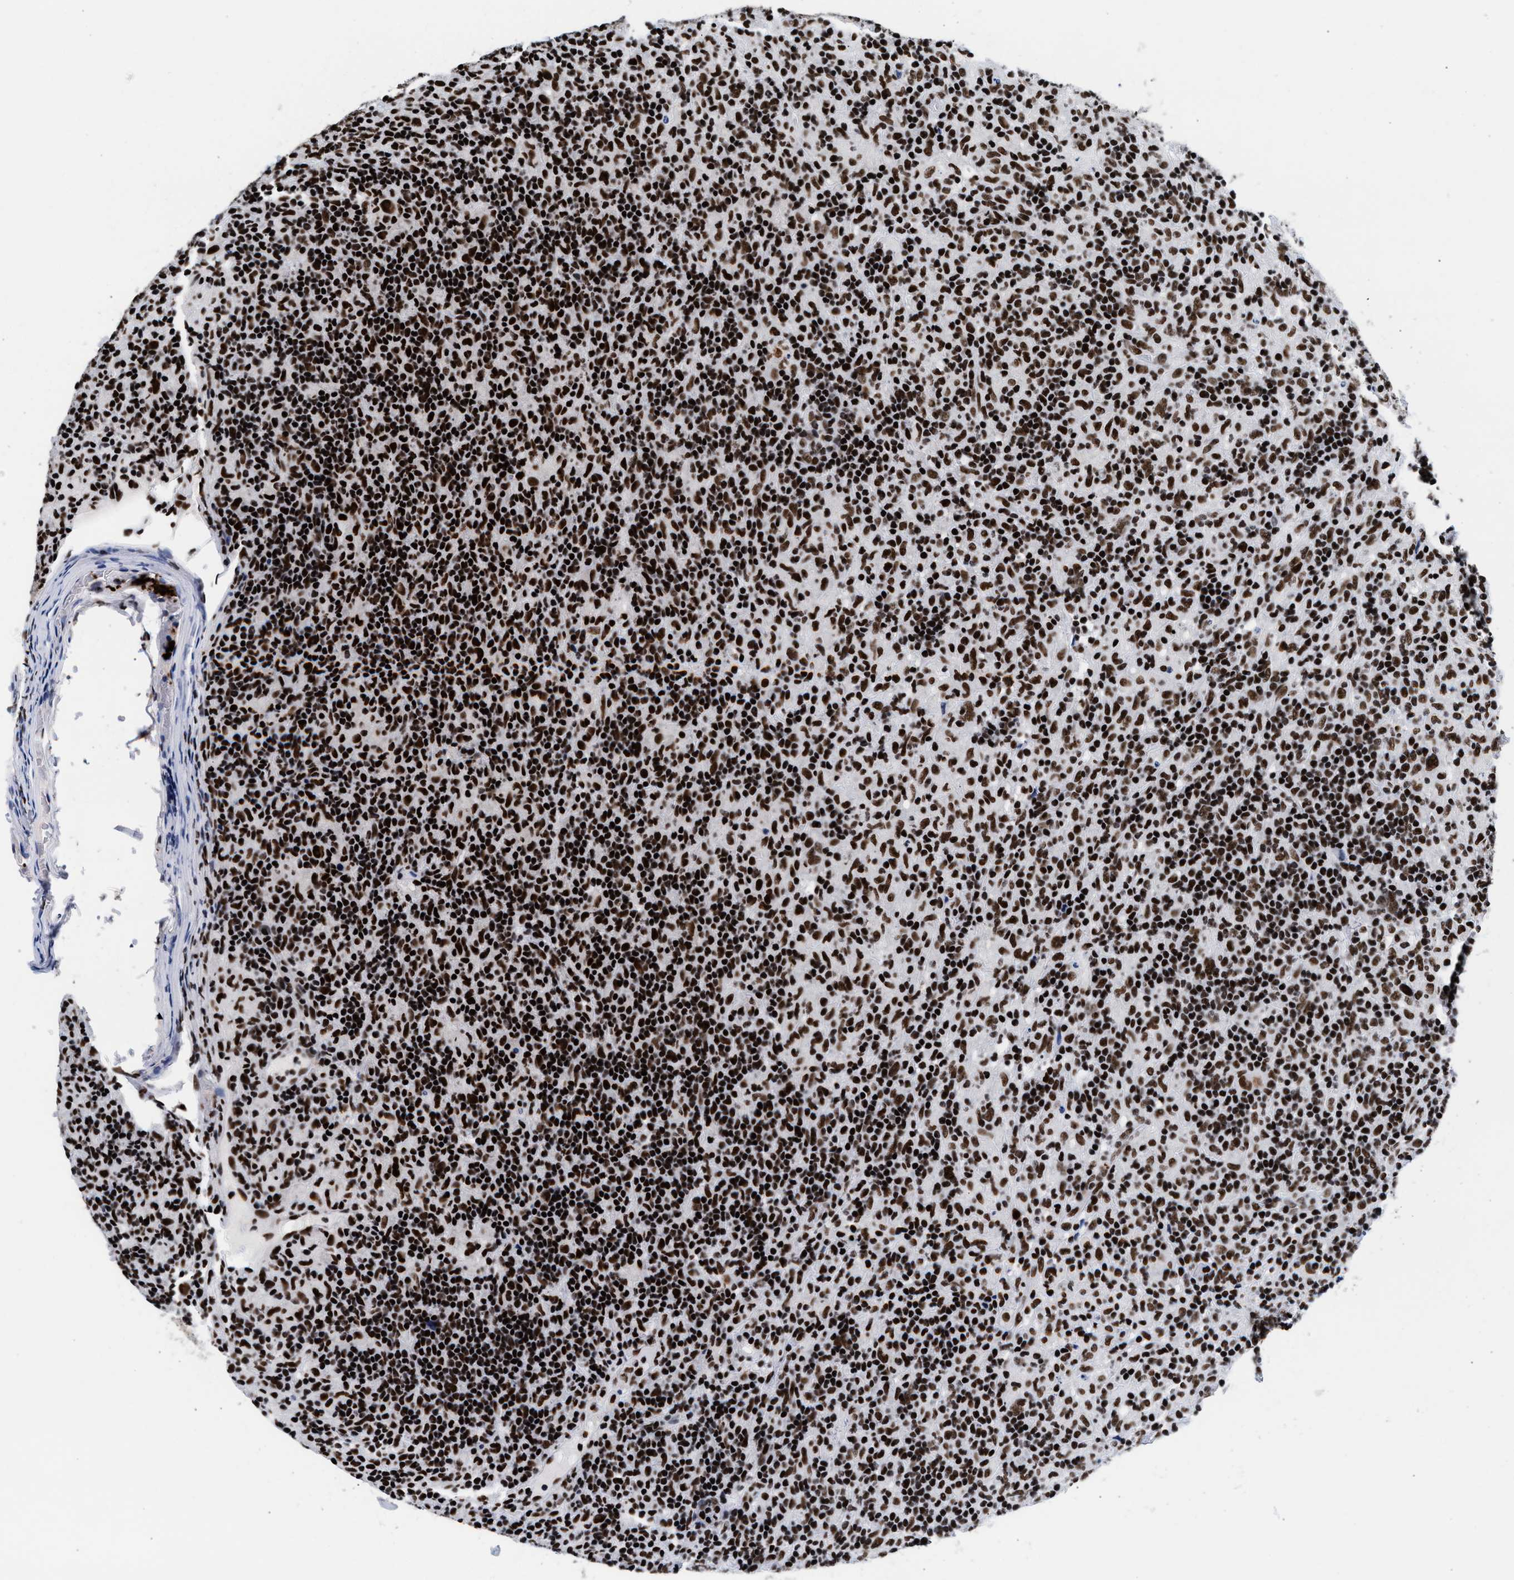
{"staining": {"intensity": "strong", "quantity": ">75%", "location": "nuclear"}, "tissue": "lymphoma", "cell_type": "Tumor cells", "image_type": "cancer", "snomed": [{"axis": "morphology", "description": "Hodgkin's disease, NOS"}, {"axis": "topography", "description": "Lymph node"}], "caption": "IHC histopathology image of neoplastic tissue: human lymphoma stained using IHC shows high levels of strong protein expression localized specifically in the nuclear of tumor cells, appearing as a nuclear brown color.", "gene": "RAD21", "patient": {"sex": "male", "age": 70}}